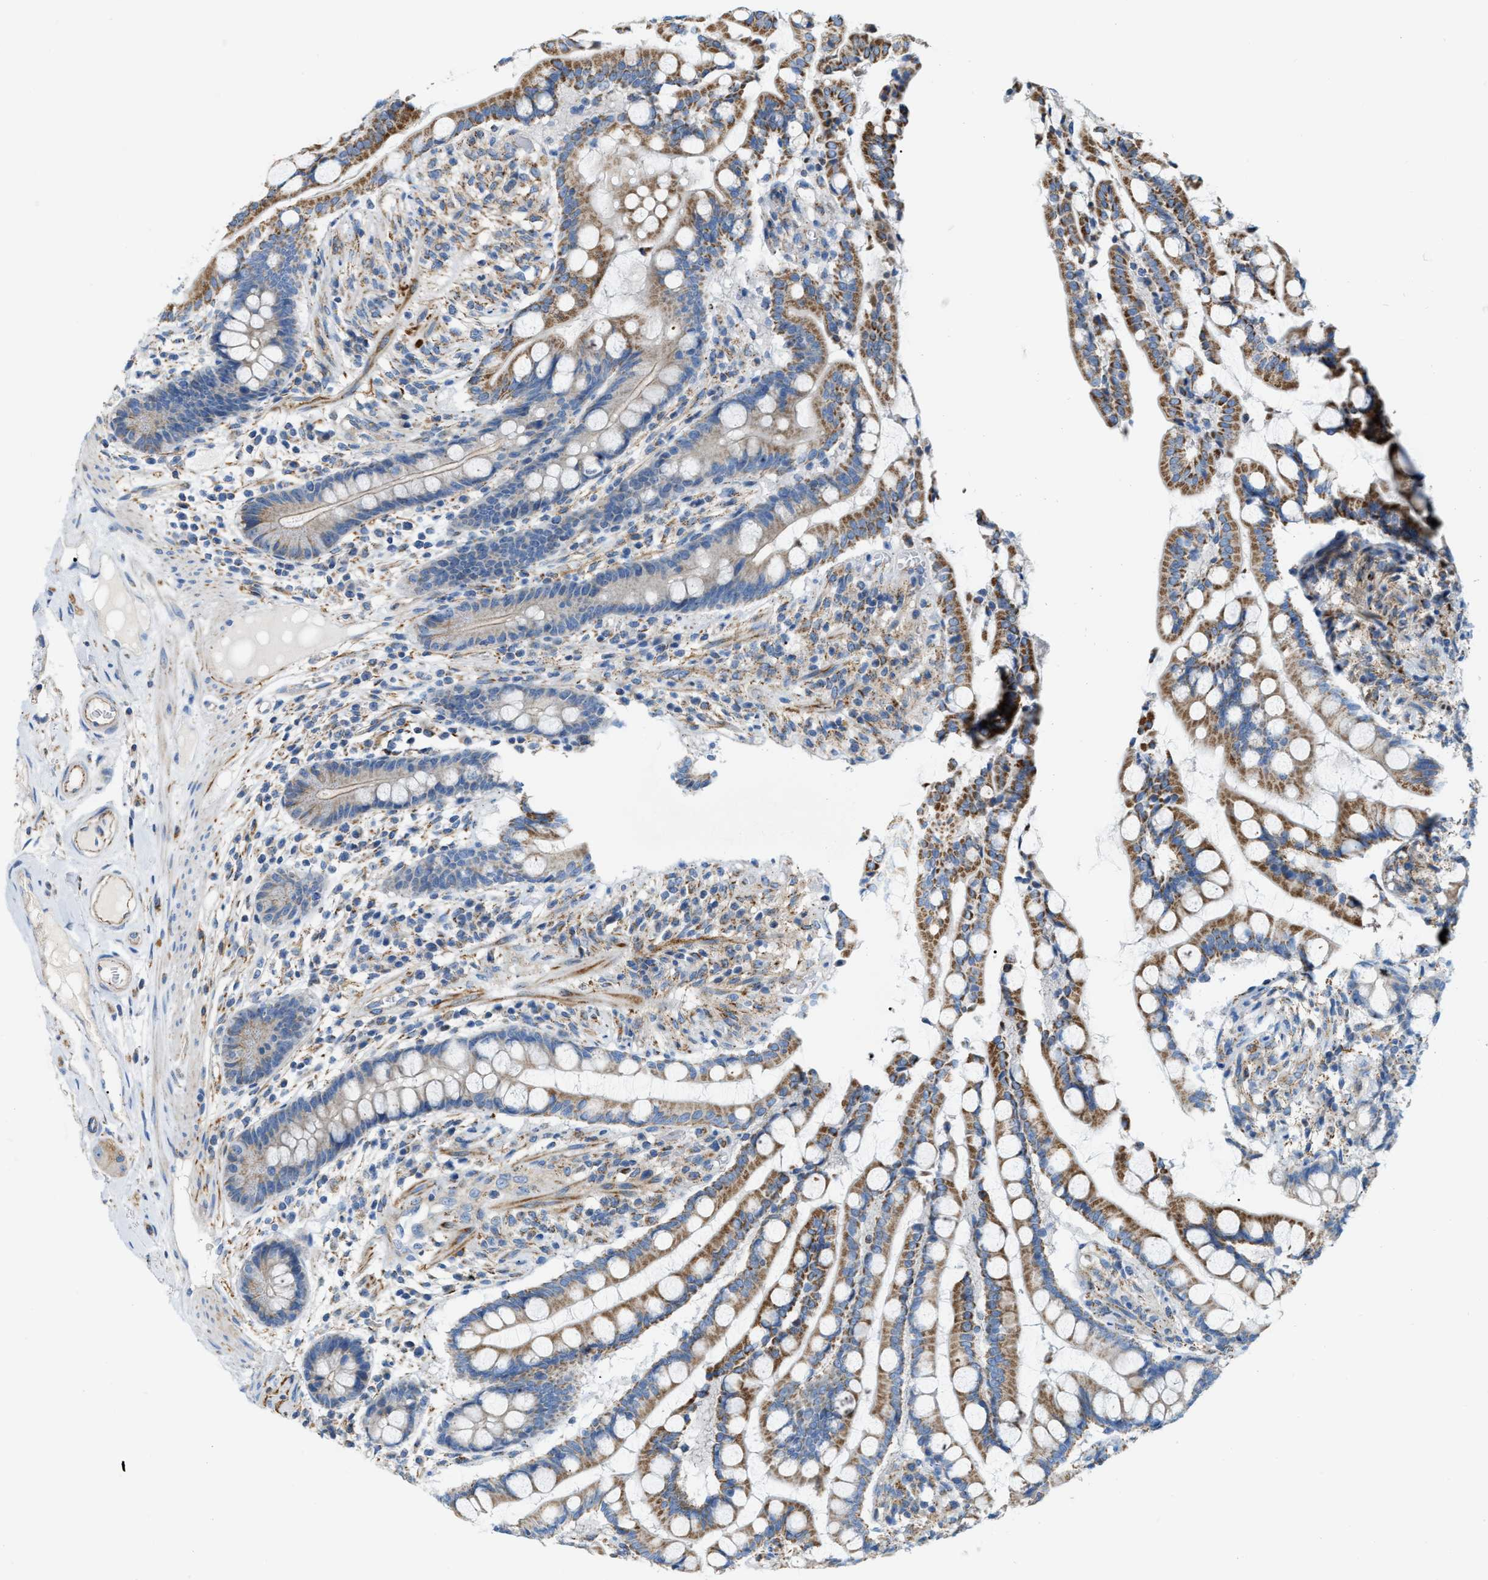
{"staining": {"intensity": "moderate", "quantity": ">75%", "location": "cytoplasmic/membranous"}, "tissue": "colon", "cell_type": "Endothelial cells", "image_type": "normal", "snomed": [{"axis": "morphology", "description": "Normal tissue, NOS"}, {"axis": "topography", "description": "Colon"}], "caption": "Immunohistochemical staining of normal colon shows moderate cytoplasmic/membranous protein expression in about >75% of endothelial cells.", "gene": "JADE1", "patient": {"sex": "male", "age": 73}}